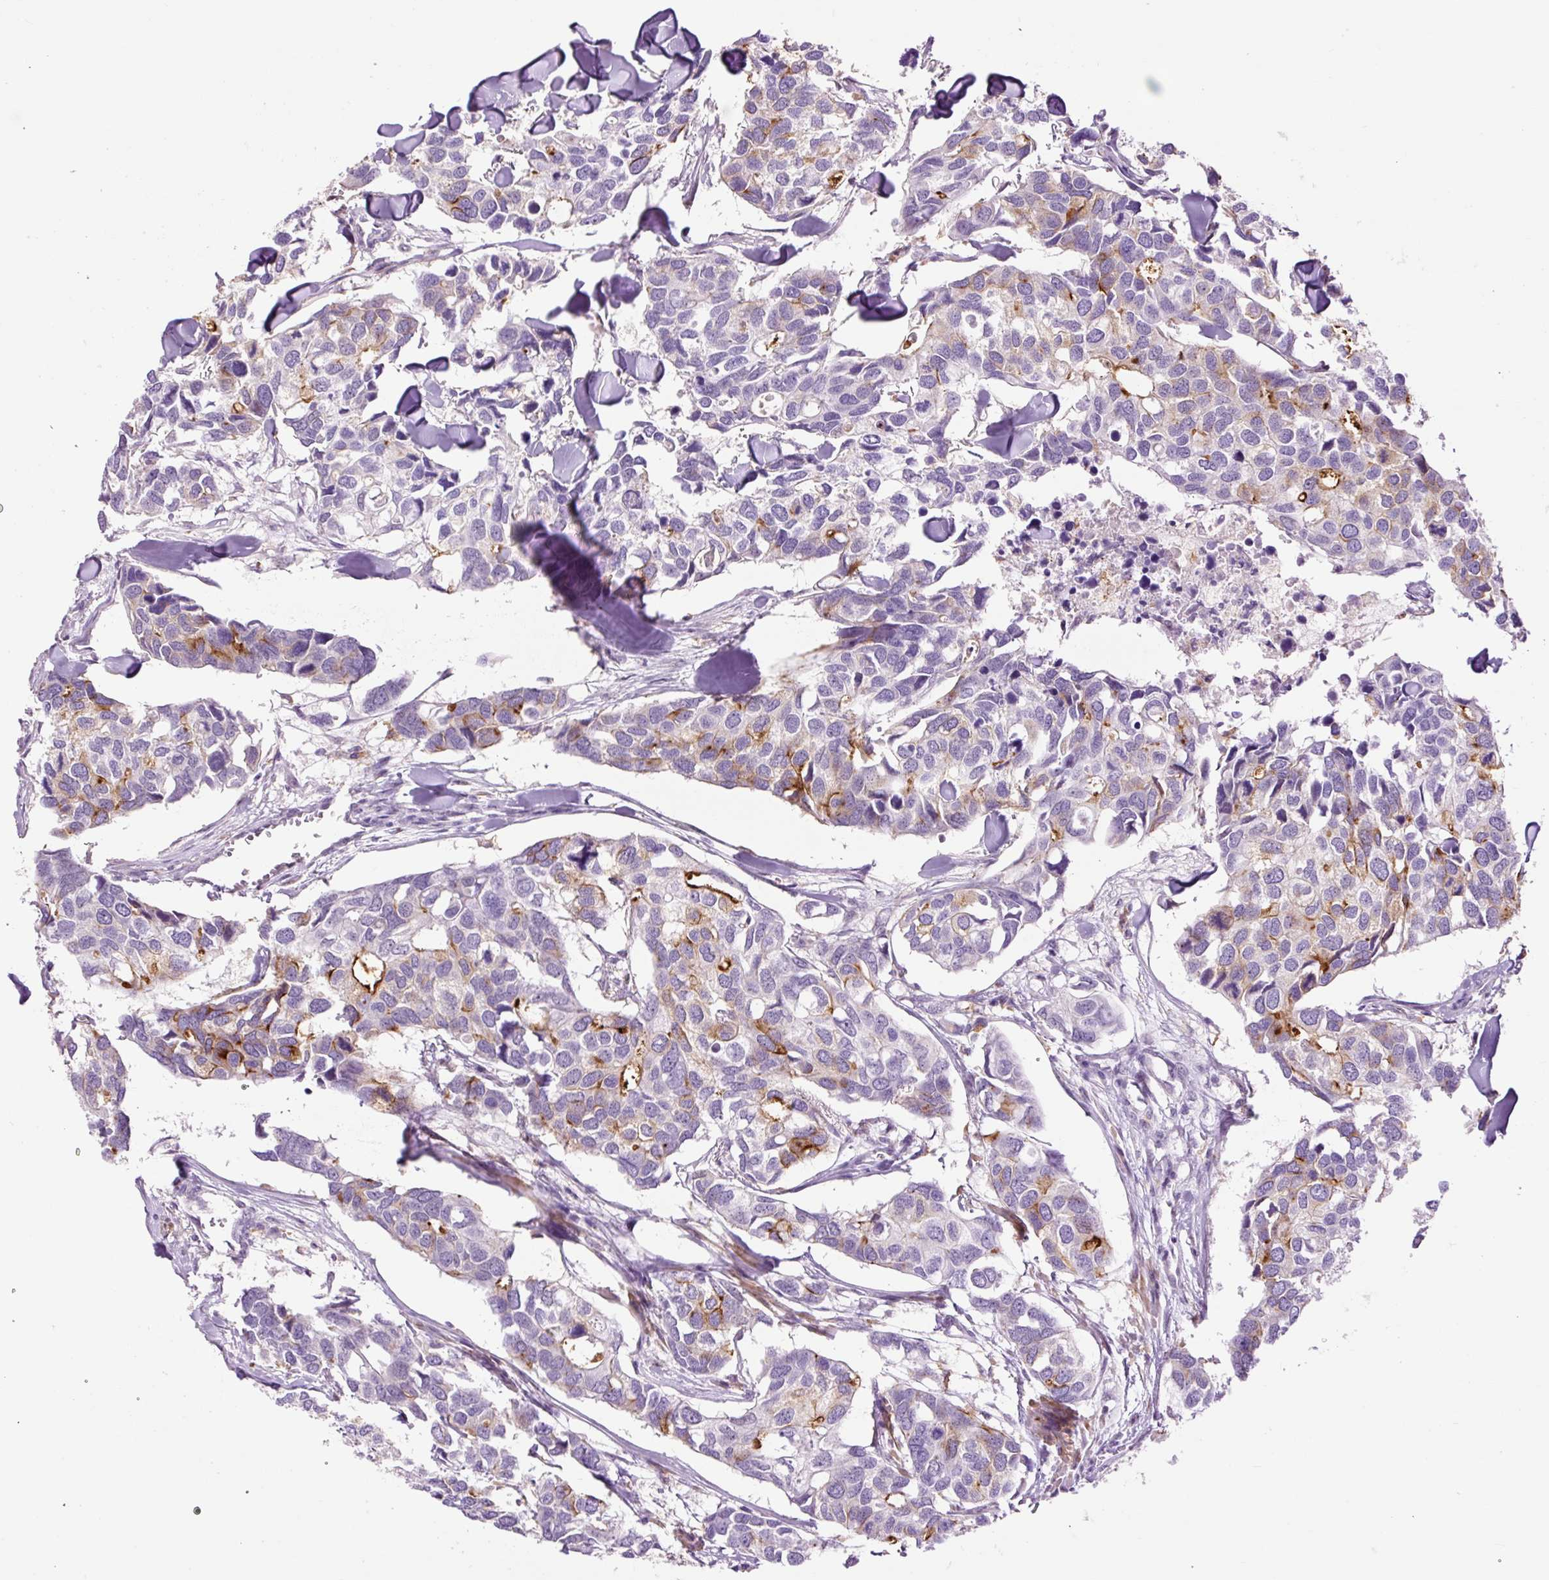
{"staining": {"intensity": "strong", "quantity": "<25%", "location": "cytoplasmic/membranous"}, "tissue": "breast cancer", "cell_type": "Tumor cells", "image_type": "cancer", "snomed": [{"axis": "morphology", "description": "Duct carcinoma"}, {"axis": "topography", "description": "Breast"}], "caption": "A brown stain highlights strong cytoplasmic/membranous positivity of a protein in human breast invasive ductal carcinoma tumor cells. (DAB (3,3'-diaminobenzidine) = brown stain, brightfield microscopy at high magnification).", "gene": "LY86", "patient": {"sex": "female", "age": 83}}